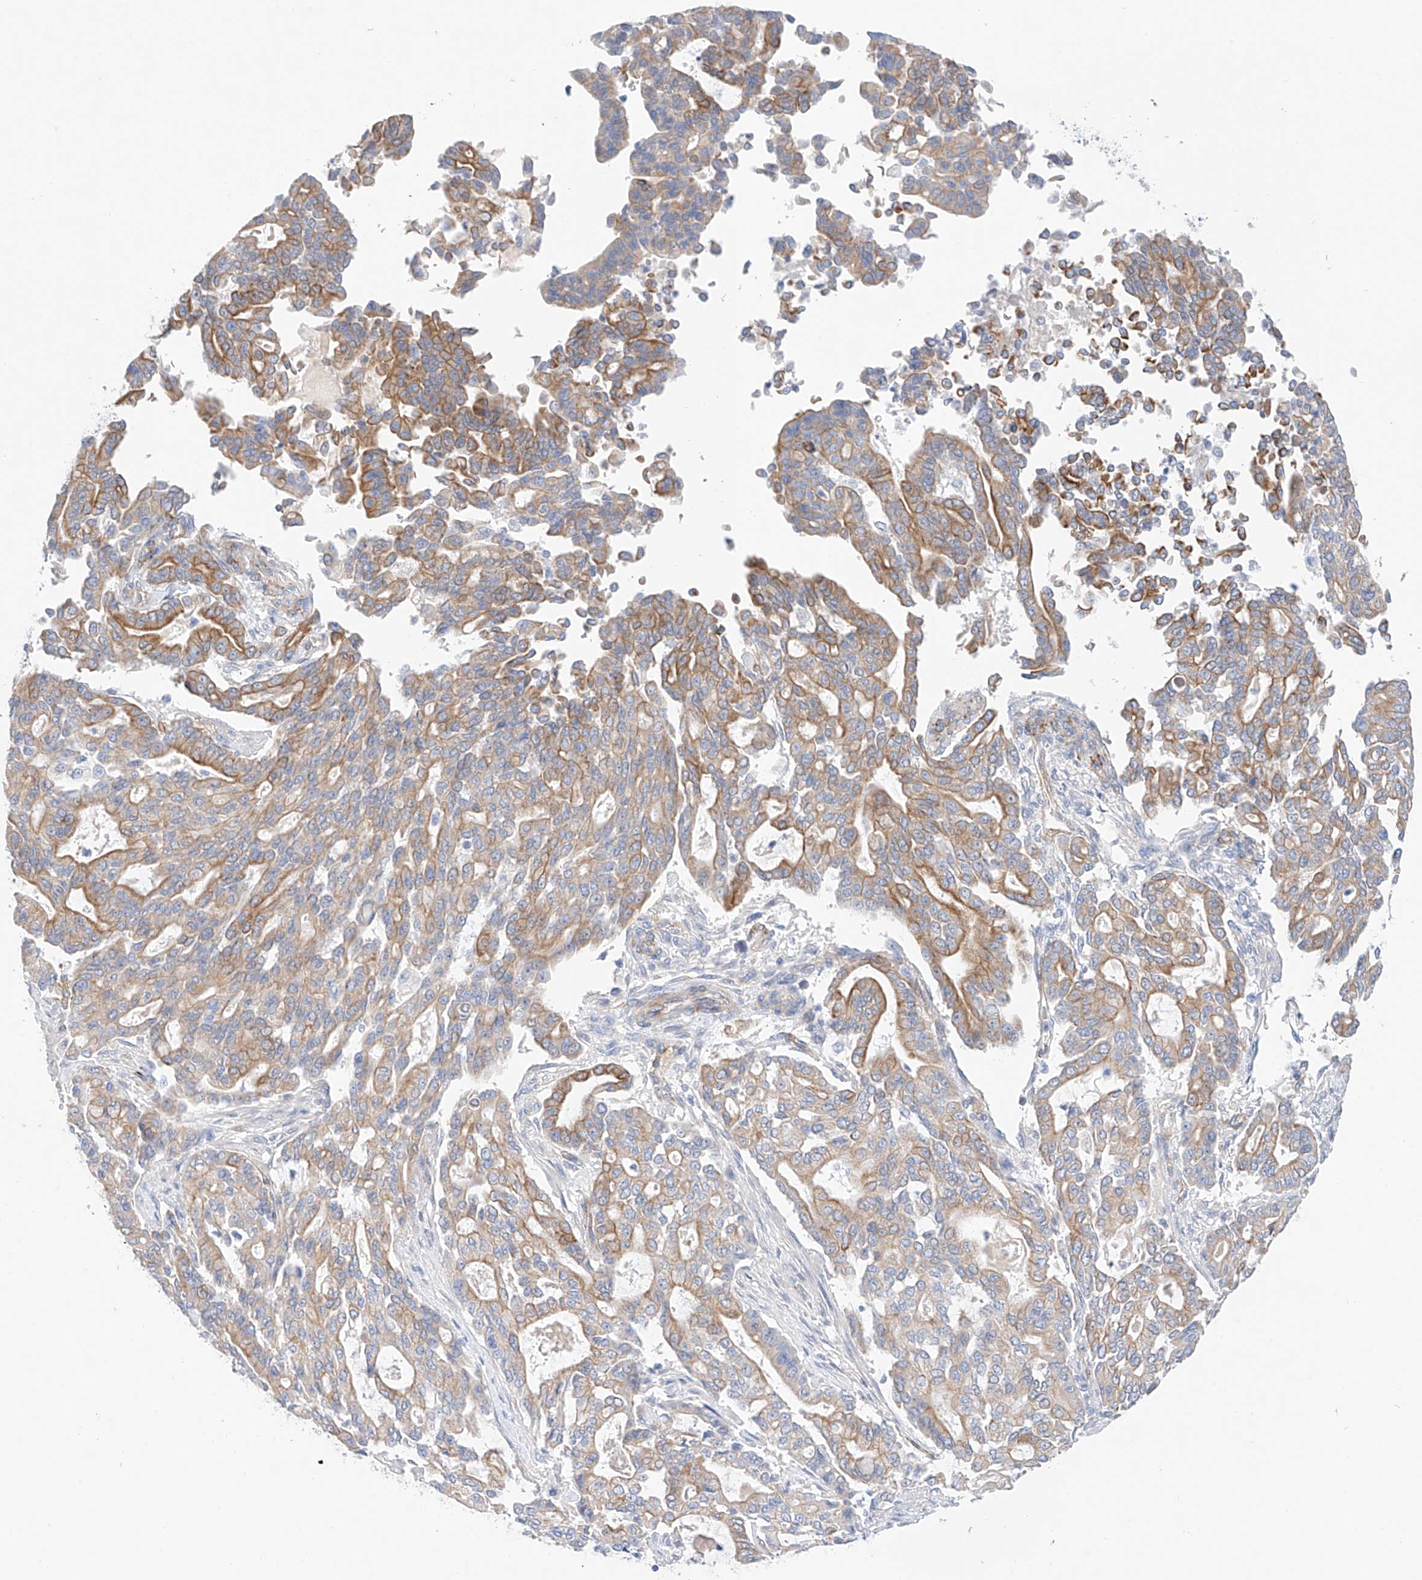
{"staining": {"intensity": "moderate", "quantity": "25%-75%", "location": "cytoplasmic/membranous"}, "tissue": "pancreatic cancer", "cell_type": "Tumor cells", "image_type": "cancer", "snomed": [{"axis": "morphology", "description": "Adenocarcinoma, NOS"}, {"axis": "topography", "description": "Pancreas"}], "caption": "High-power microscopy captured an immunohistochemistry micrograph of pancreatic cancer, revealing moderate cytoplasmic/membranous staining in approximately 25%-75% of tumor cells.", "gene": "SBSPON", "patient": {"sex": "male", "age": 63}}